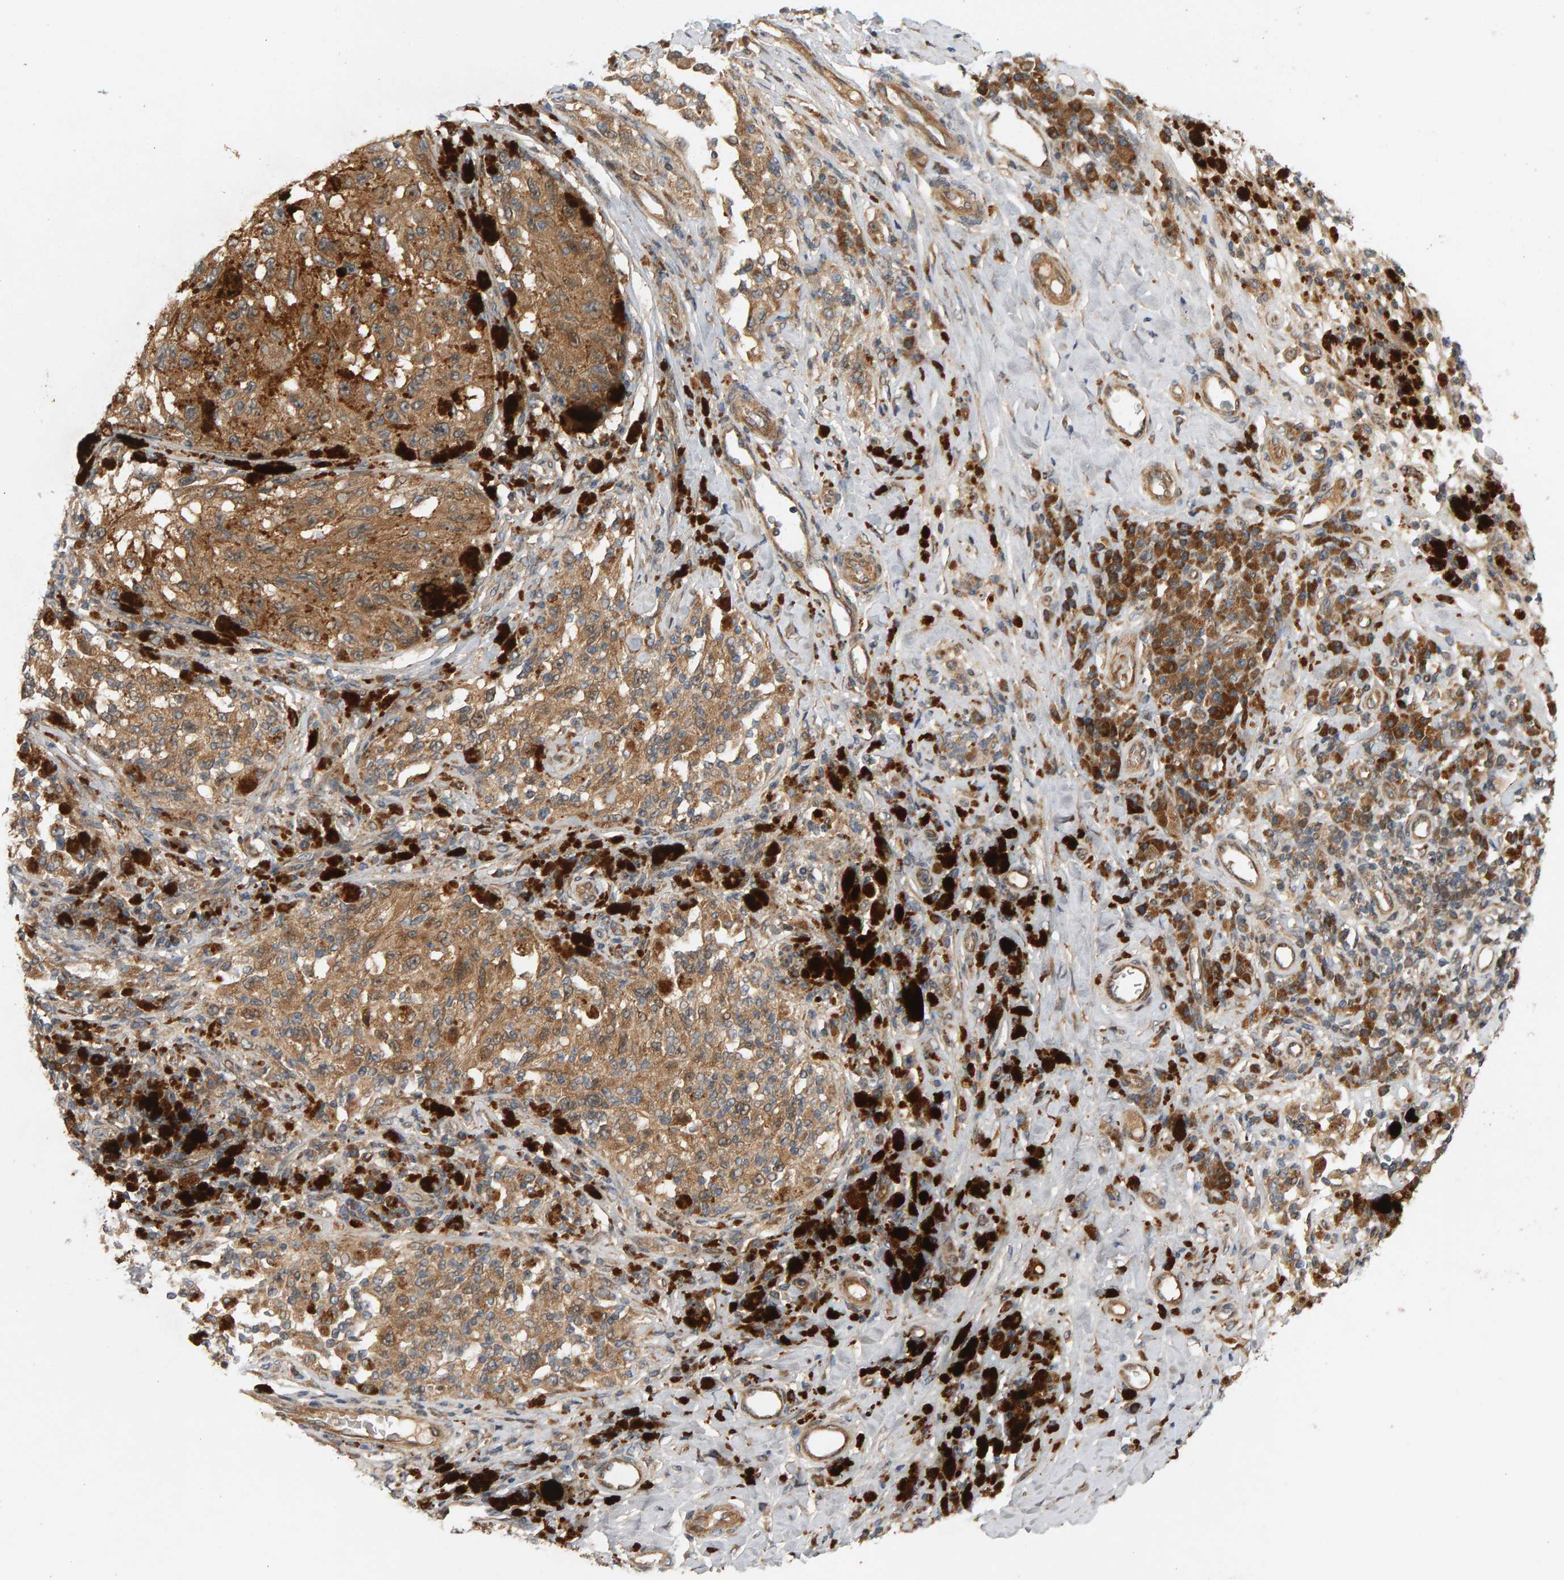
{"staining": {"intensity": "moderate", "quantity": ">75%", "location": "cytoplasmic/membranous"}, "tissue": "melanoma", "cell_type": "Tumor cells", "image_type": "cancer", "snomed": [{"axis": "morphology", "description": "Malignant melanoma, NOS"}, {"axis": "topography", "description": "Skin"}], "caption": "Protein analysis of melanoma tissue displays moderate cytoplasmic/membranous positivity in approximately >75% of tumor cells.", "gene": "BAHCC1", "patient": {"sex": "female", "age": 73}}